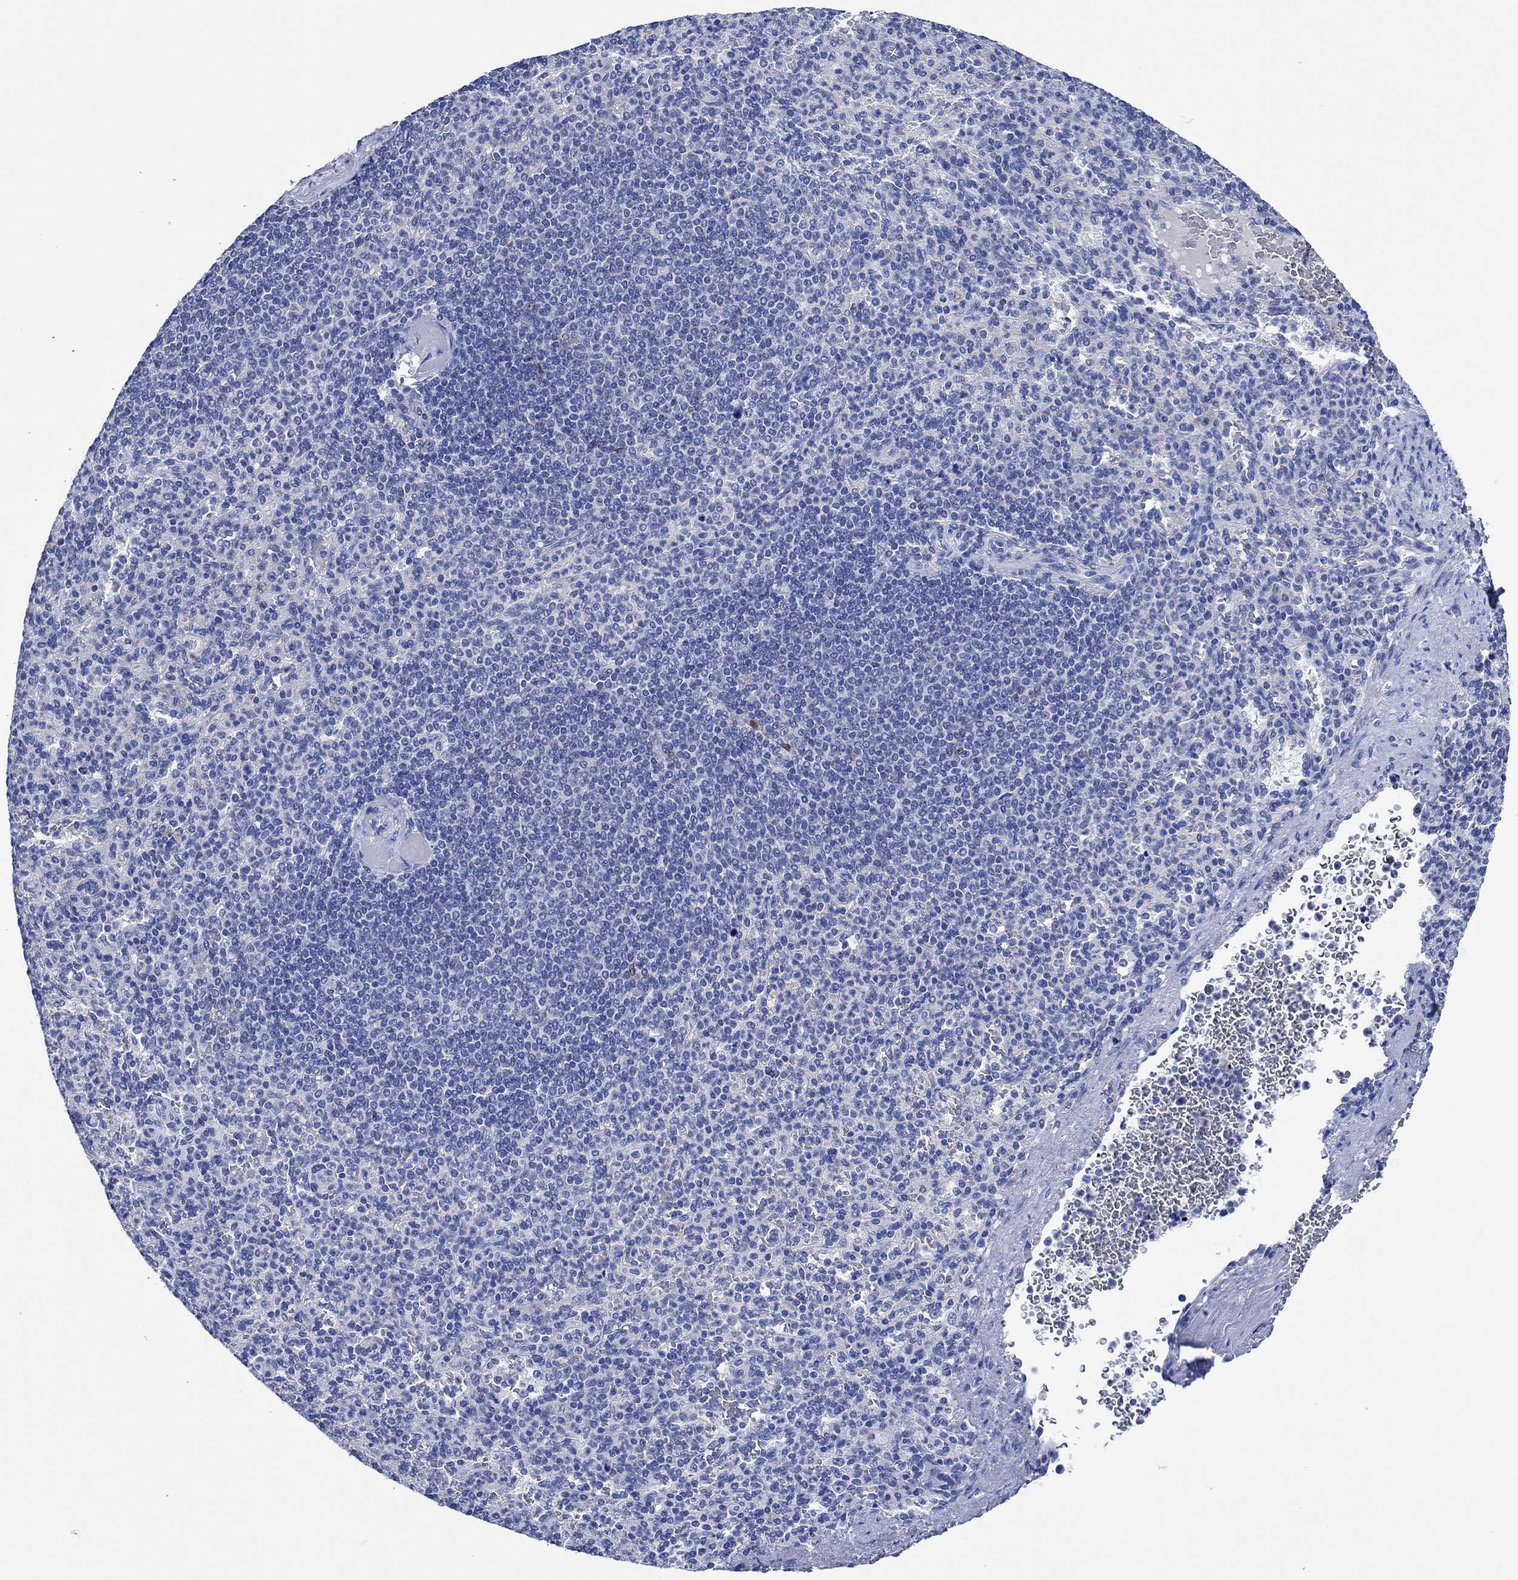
{"staining": {"intensity": "negative", "quantity": "none", "location": "none"}, "tissue": "spleen", "cell_type": "Cells in red pulp", "image_type": "normal", "snomed": [{"axis": "morphology", "description": "Normal tissue, NOS"}, {"axis": "topography", "description": "Spleen"}], "caption": "This micrograph is of benign spleen stained with immunohistochemistry to label a protein in brown with the nuclei are counter-stained blue. There is no staining in cells in red pulp. (DAB (3,3'-diaminobenzidine) immunohistochemistry, high magnification).", "gene": "CPNE6", "patient": {"sex": "female", "age": 74}}